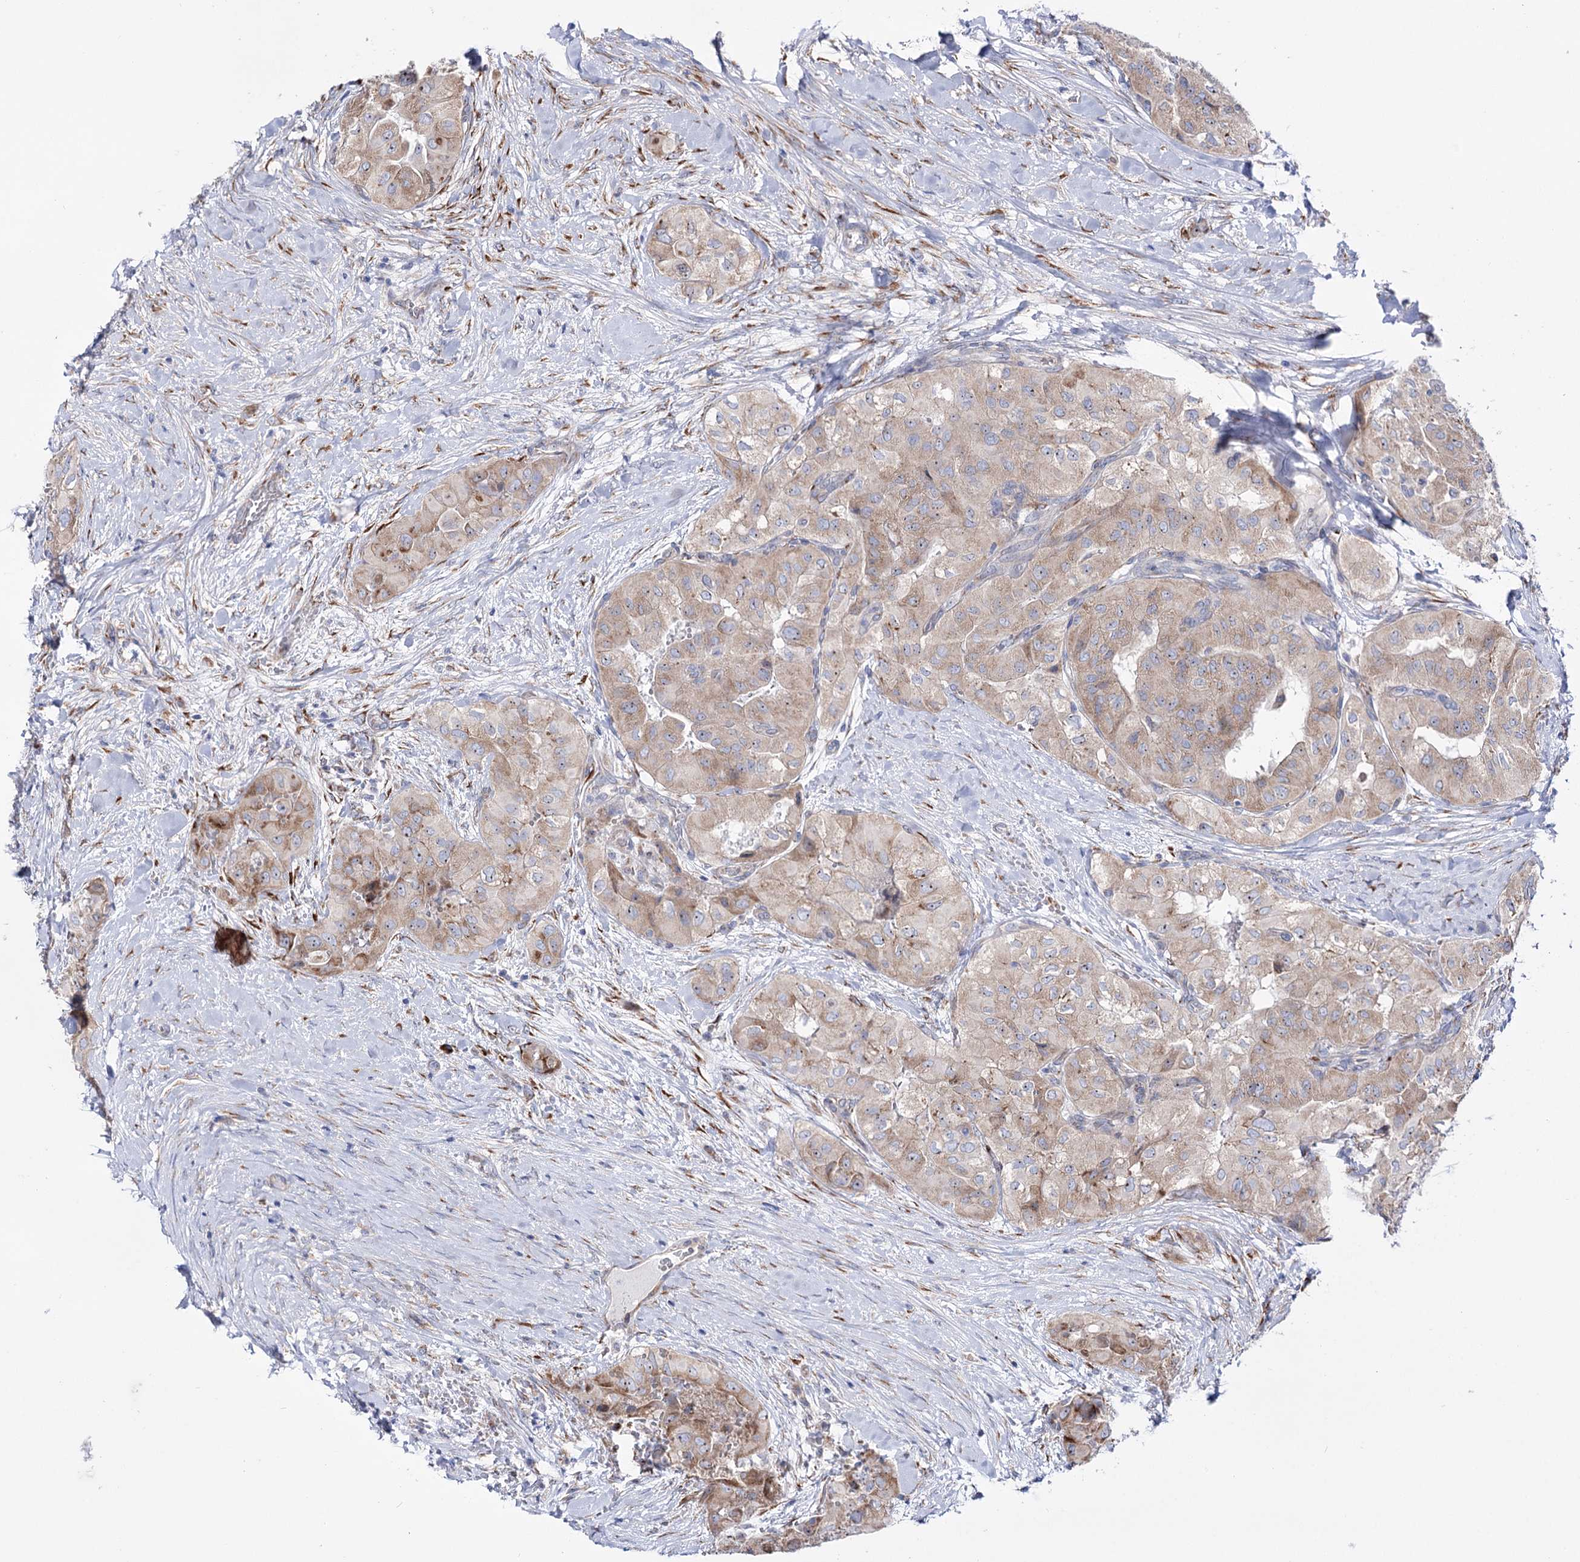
{"staining": {"intensity": "weak", "quantity": "25%-75%", "location": "cytoplasmic/membranous"}, "tissue": "thyroid cancer", "cell_type": "Tumor cells", "image_type": "cancer", "snomed": [{"axis": "morphology", "description": "Papillary adenocarcinoma, NOS"}, {"axis": "topography", "description": "Thyroid gland"}], "caption": "Immunohistochemical staining of human papillary adenocarcinoma (thyroid) shows low levels of weak cytoplasmic/membranous expression in about 25%-75% of tumor cells.", "gene": "METTL5", "patient": {"sex": "female", "age": 59}}